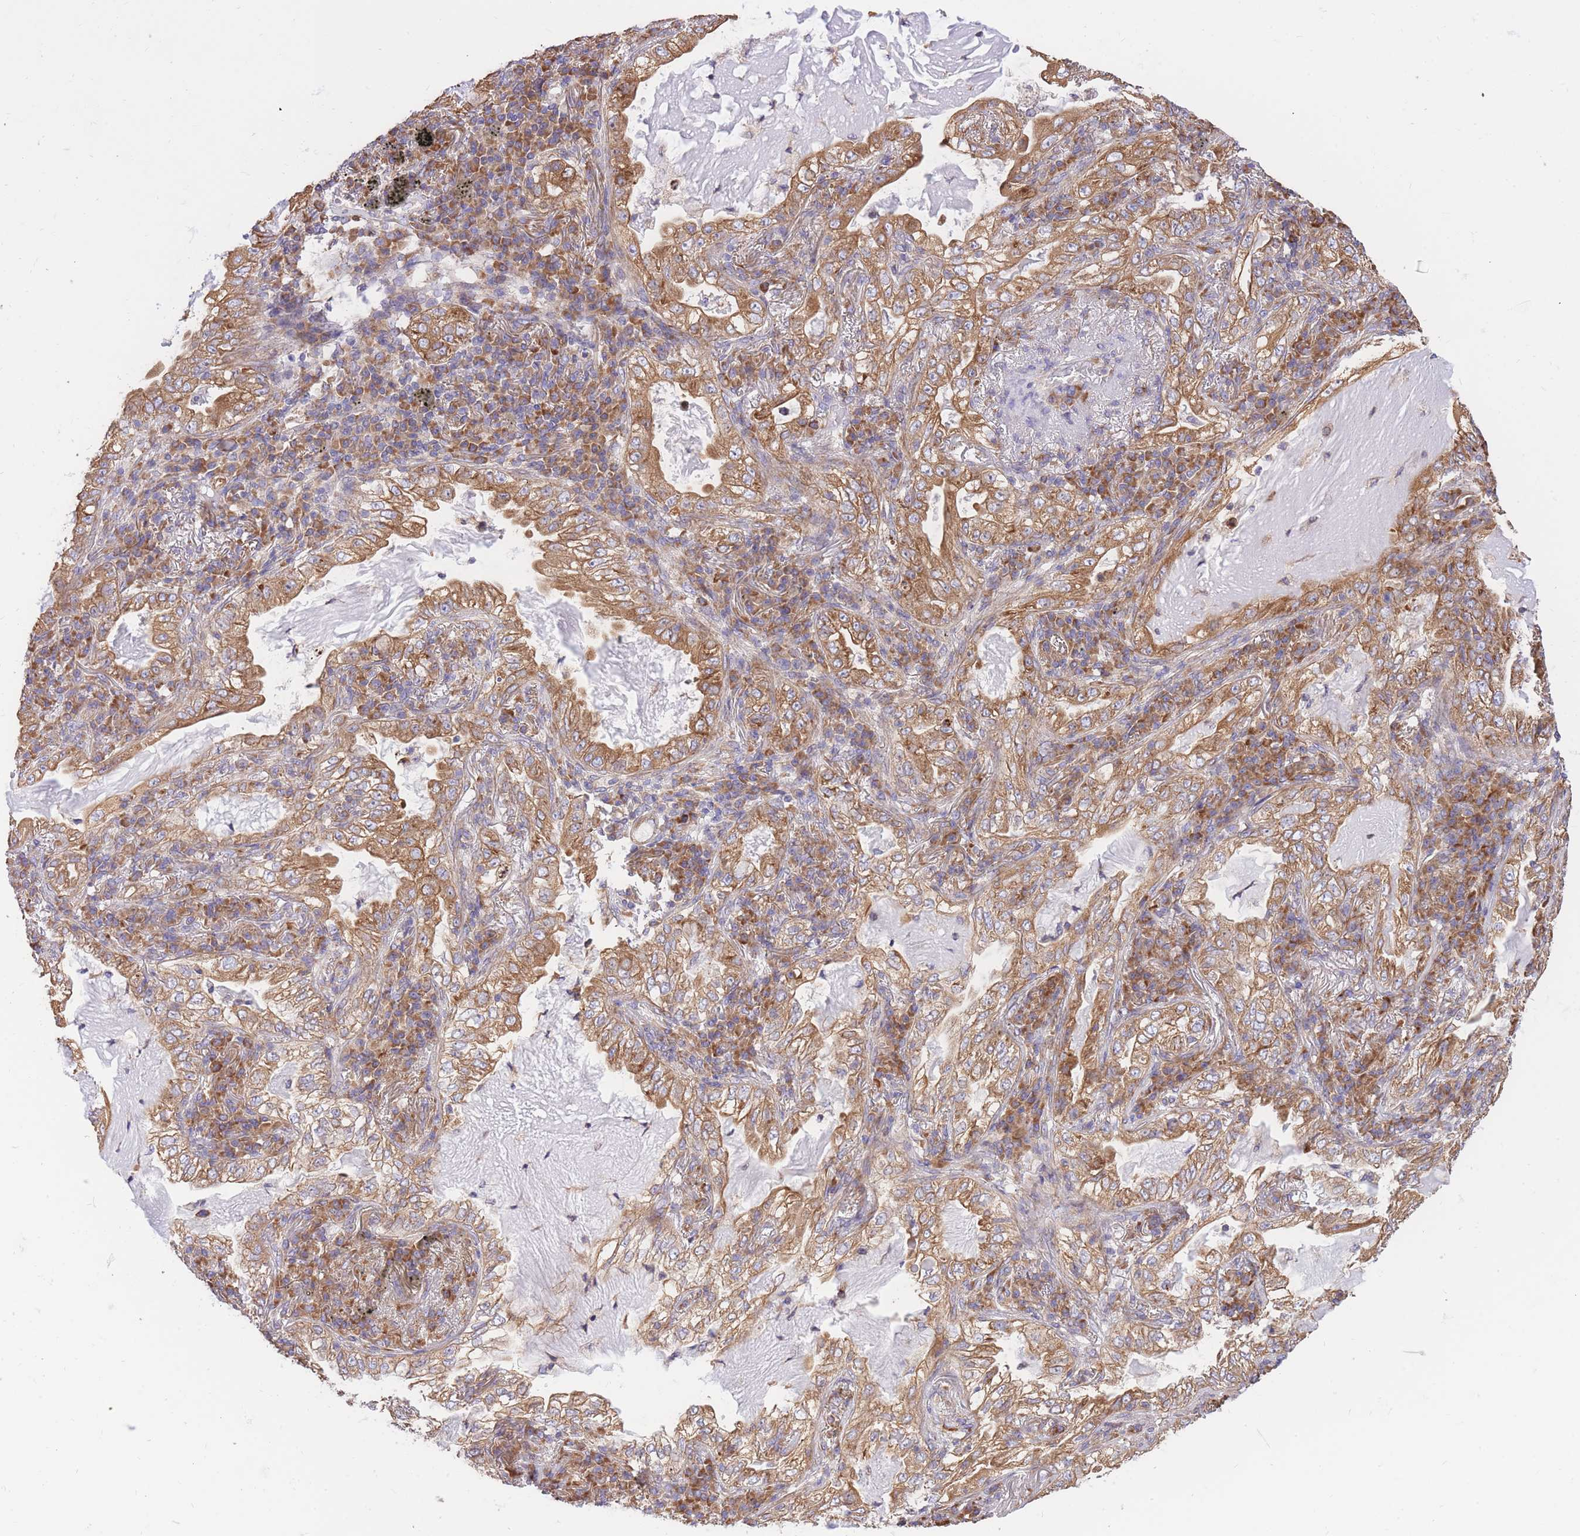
{"staining": {"intensity": "moderate", "quantity": ">75%", "location": "cytoplasmic/membranous"}, "tissue": "lung cancer", "cell_type": "Tumor cells", "image_type": "cancer", "snomed": [{"axis": "morphology", "description": "Adenocarcinoma, NOS"}, {"axis": "topography", "description": "Lung"}], "caption": "A histopathology image of lung cancer stained for a protein reveals moderate cytoplasmic/membranous brown staining in tumor cells.", "gene": "GBP7", "patient": {"sex": "female", "age": 73}}